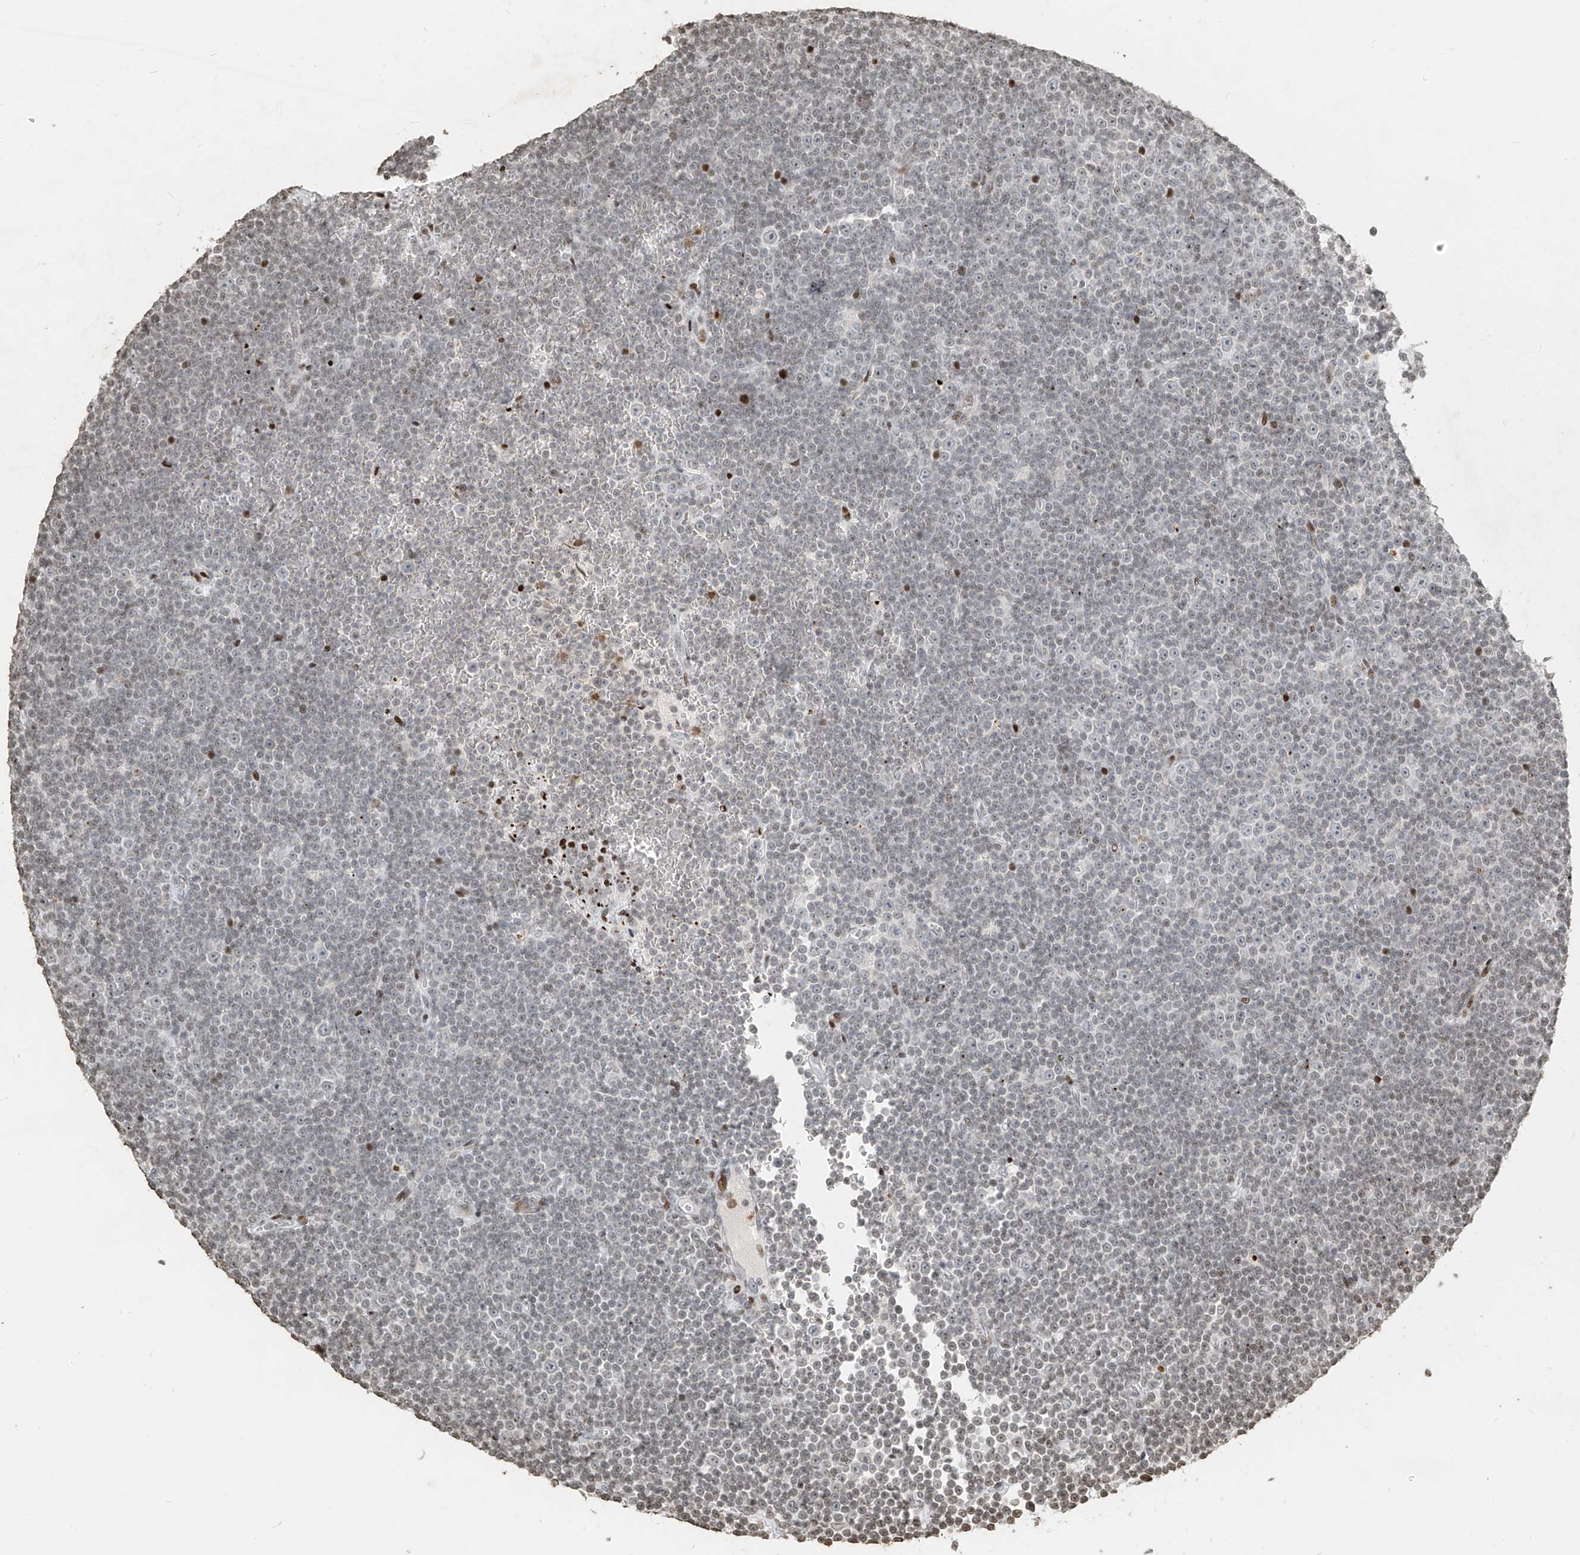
{"staining": {"intensity": "weak", "quantity": "25%-75%", "location": "nuclear"}, "tissue": "lymphoma", "cell_type": "Tumor cells", "image_type": "cancer", "snomed": [{"axis": "morphology", "description": "Malignant lymphoma, non-Hodgkin's type, Low grade"}, {"axis": "topography", "description": "Lymph node"}], "caption": "Low-grade malignant lymphoma, non-Hodgkin's type stained with a brown dye shows weak nuclear positive positivity in approximately 25%-75% of tumor cells.", "gene": "C17orf58", "patient": {"sex": "female", "age": 67}}